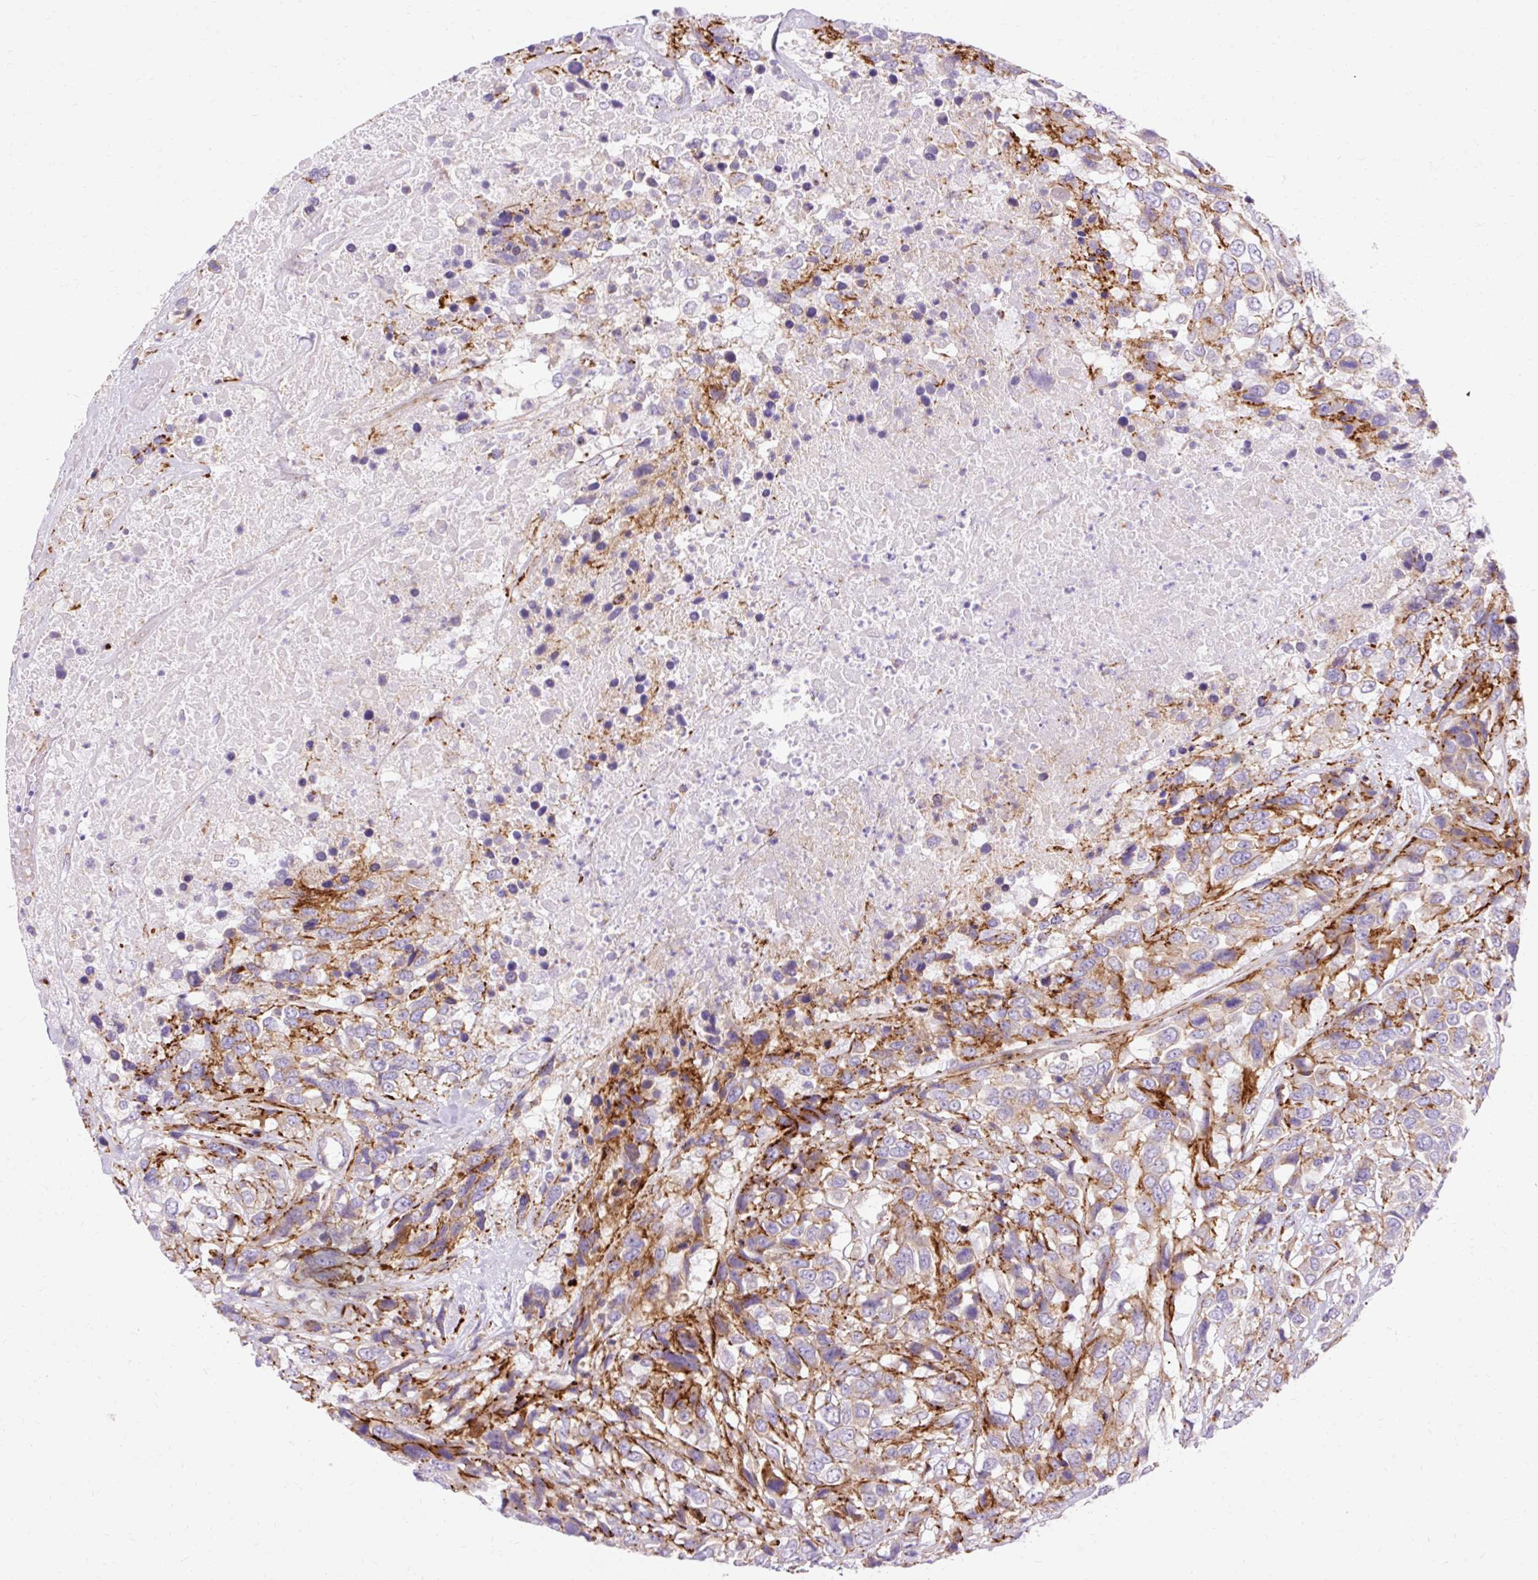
{"staining": {"intensity": "negative", "quantity": "none", "location": "none"}, "tissue": "urothelial cancer", "cell_type": "Tumor cells", "image_type": "cancer", "snomed": [{"axis": "morphology", "description": "Urothelial carcinoma, High grade"}, {"axis": "topography", "description": "Urinary bladder"}], "caption": "Immunohistochemistry (IHC) of human urothelial cancer displays no expression in tumor cells. Brightfield microscopy of IHC stained with DAB (3,3'-diaminobenzidine) (brown) and hematoxylin (blue), captured at high magnification.", "gene": "CORO7-PAM16", "patient": {"sex": "female", "age": 70}}